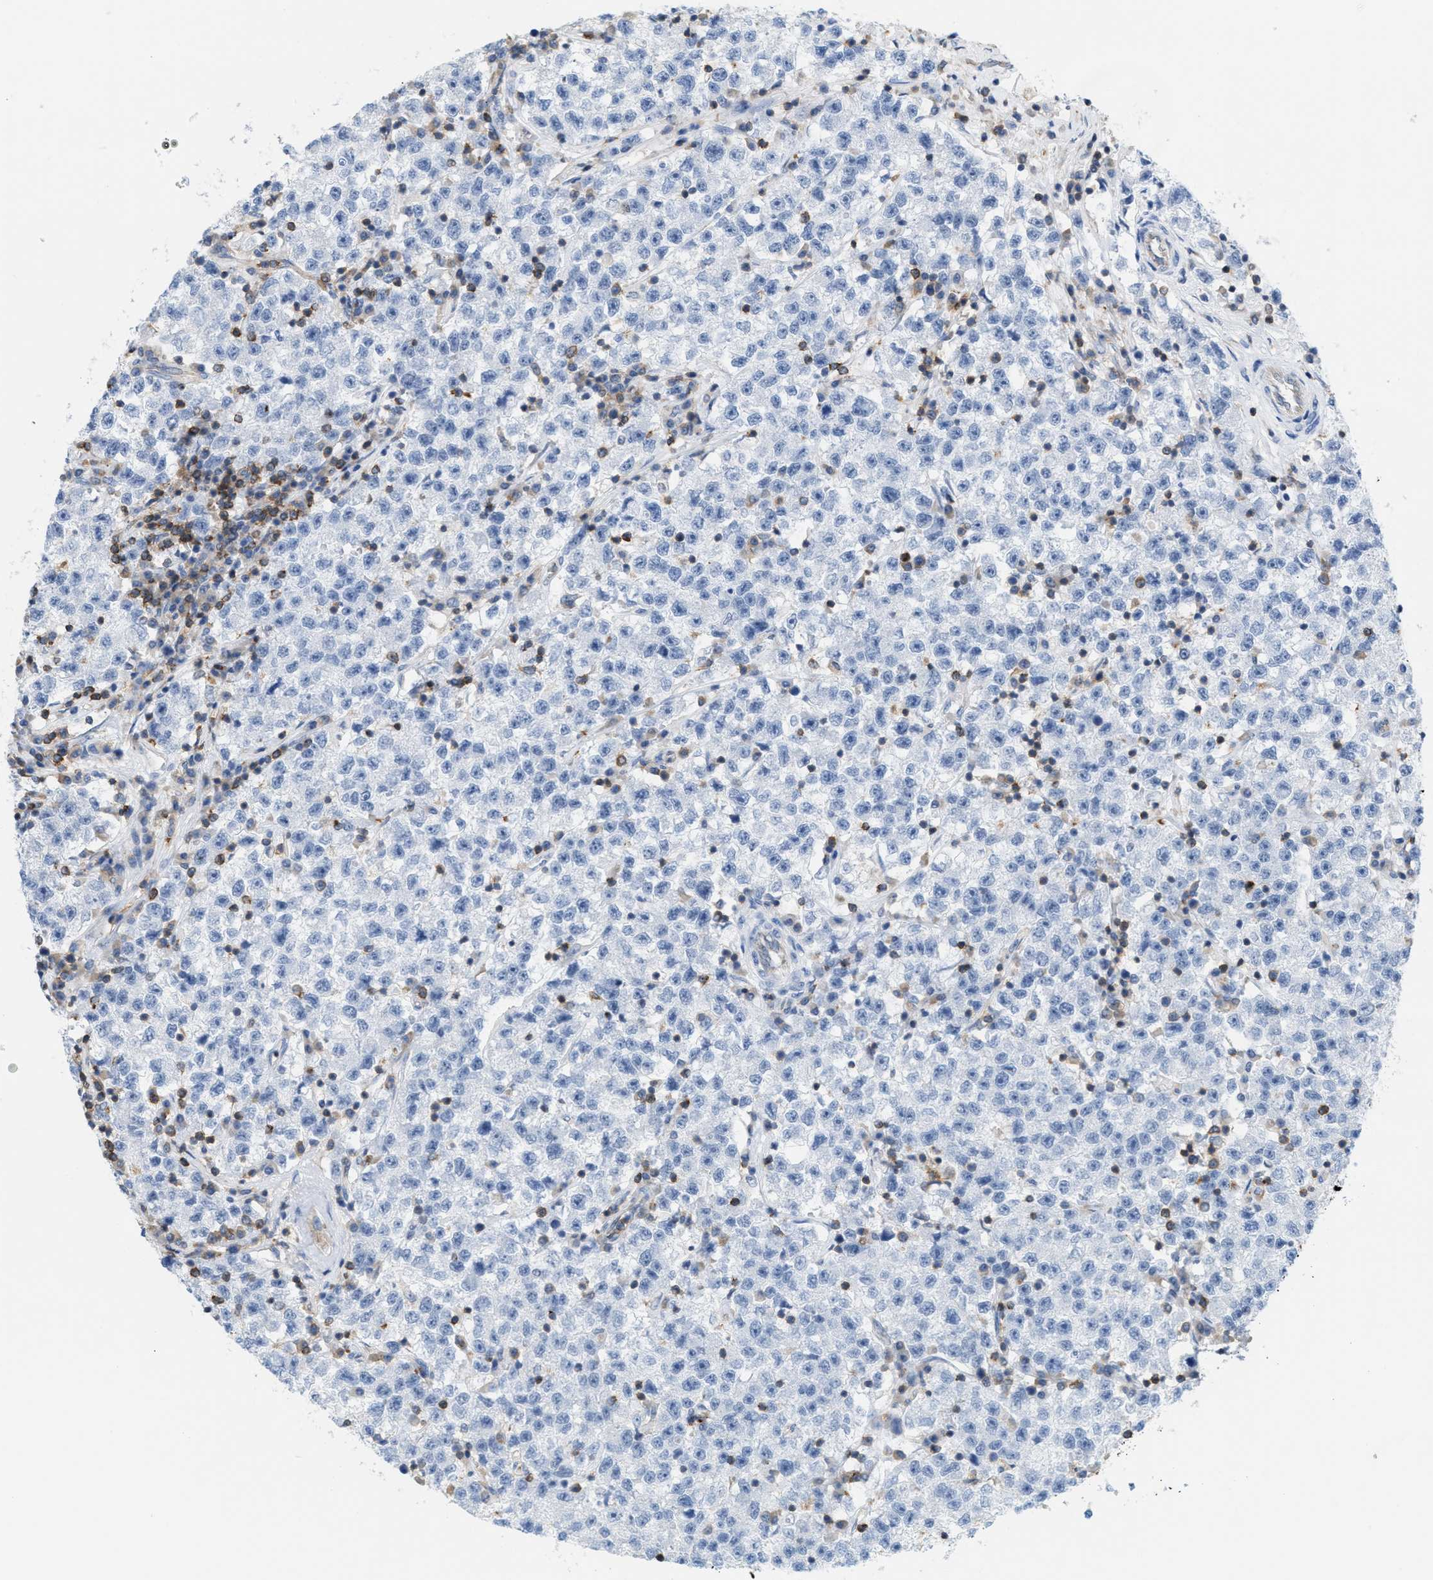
{"staining": {"intensity": "negative", "quantity": "none", "location": "none"}, "tissue": "testis cancer", "cell_type": "Tumor cells", "image_type": "cancer", "snomed": [{"axis": "morphology", "description": "Seminoma, NOS"}, {"axis": "topography", "description": "Testis"}], "caption": "Tumor cells are negative for brown protein staining in testis cancer (seminoma). (Stains: DAB immunohistochemistry (IHC) with hematoxylin counter stain, Microscopy: brightfield microscopy at high magnification).", "gene": "IL16", "patient": {"sex": "male", "age": 22}}